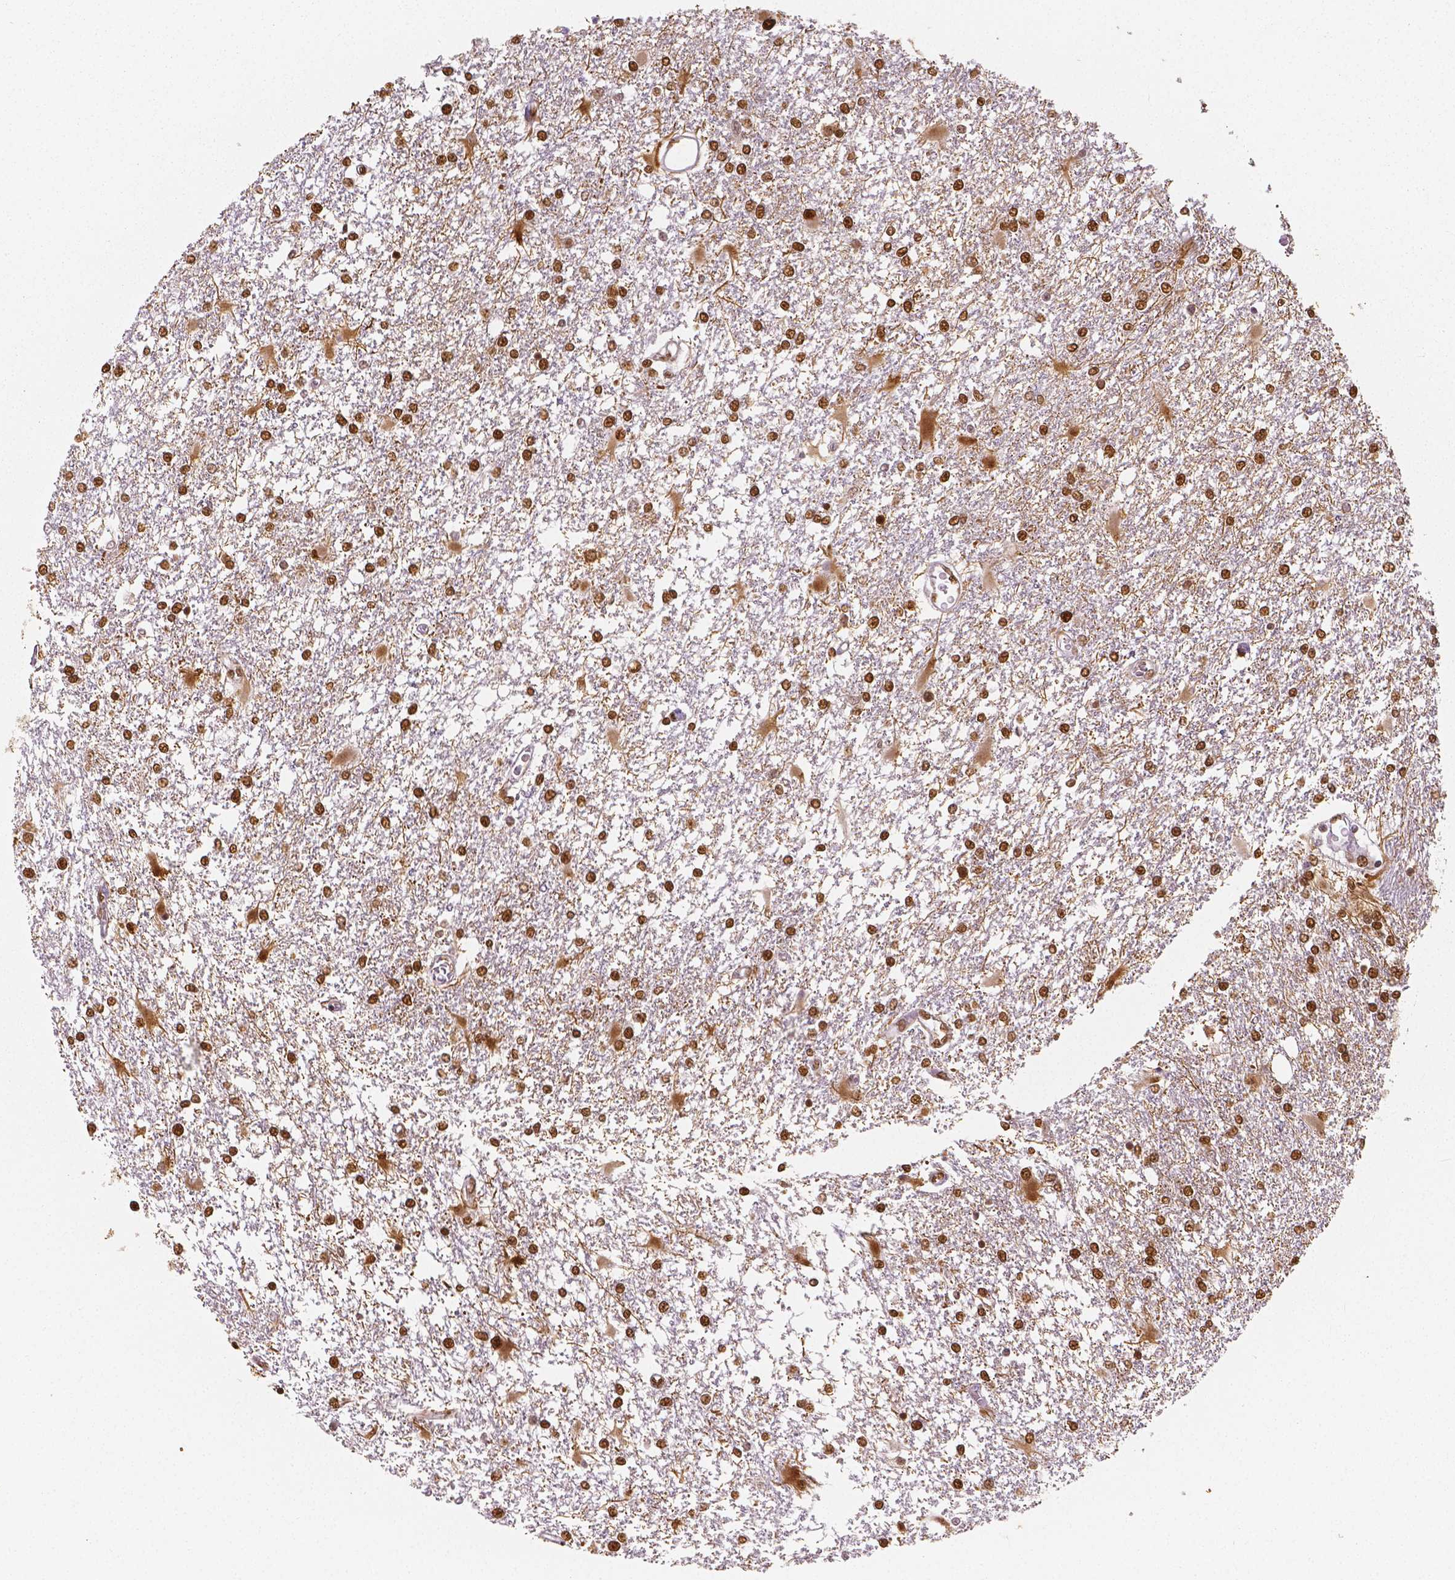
{"staining": {"intensity": "strong", "quantity": ">75%", "location": "nuclear"}, "tissue": "glioma", "cell_type": "Tumor cells", "image_type": "cancer", "snomed": [{"axis": "morphology", "description": "Glioma, malignant, High grade"}, {"axis": "topography", "description": "Cerebral cortex"}], "caption": "Glioma stained for a protein (brown) reveals strong nuclear positive positivity in approximately >75% of tumor cells.", "gene": "NUCKS1", "patient": {"sex": "male", "age": 79}}